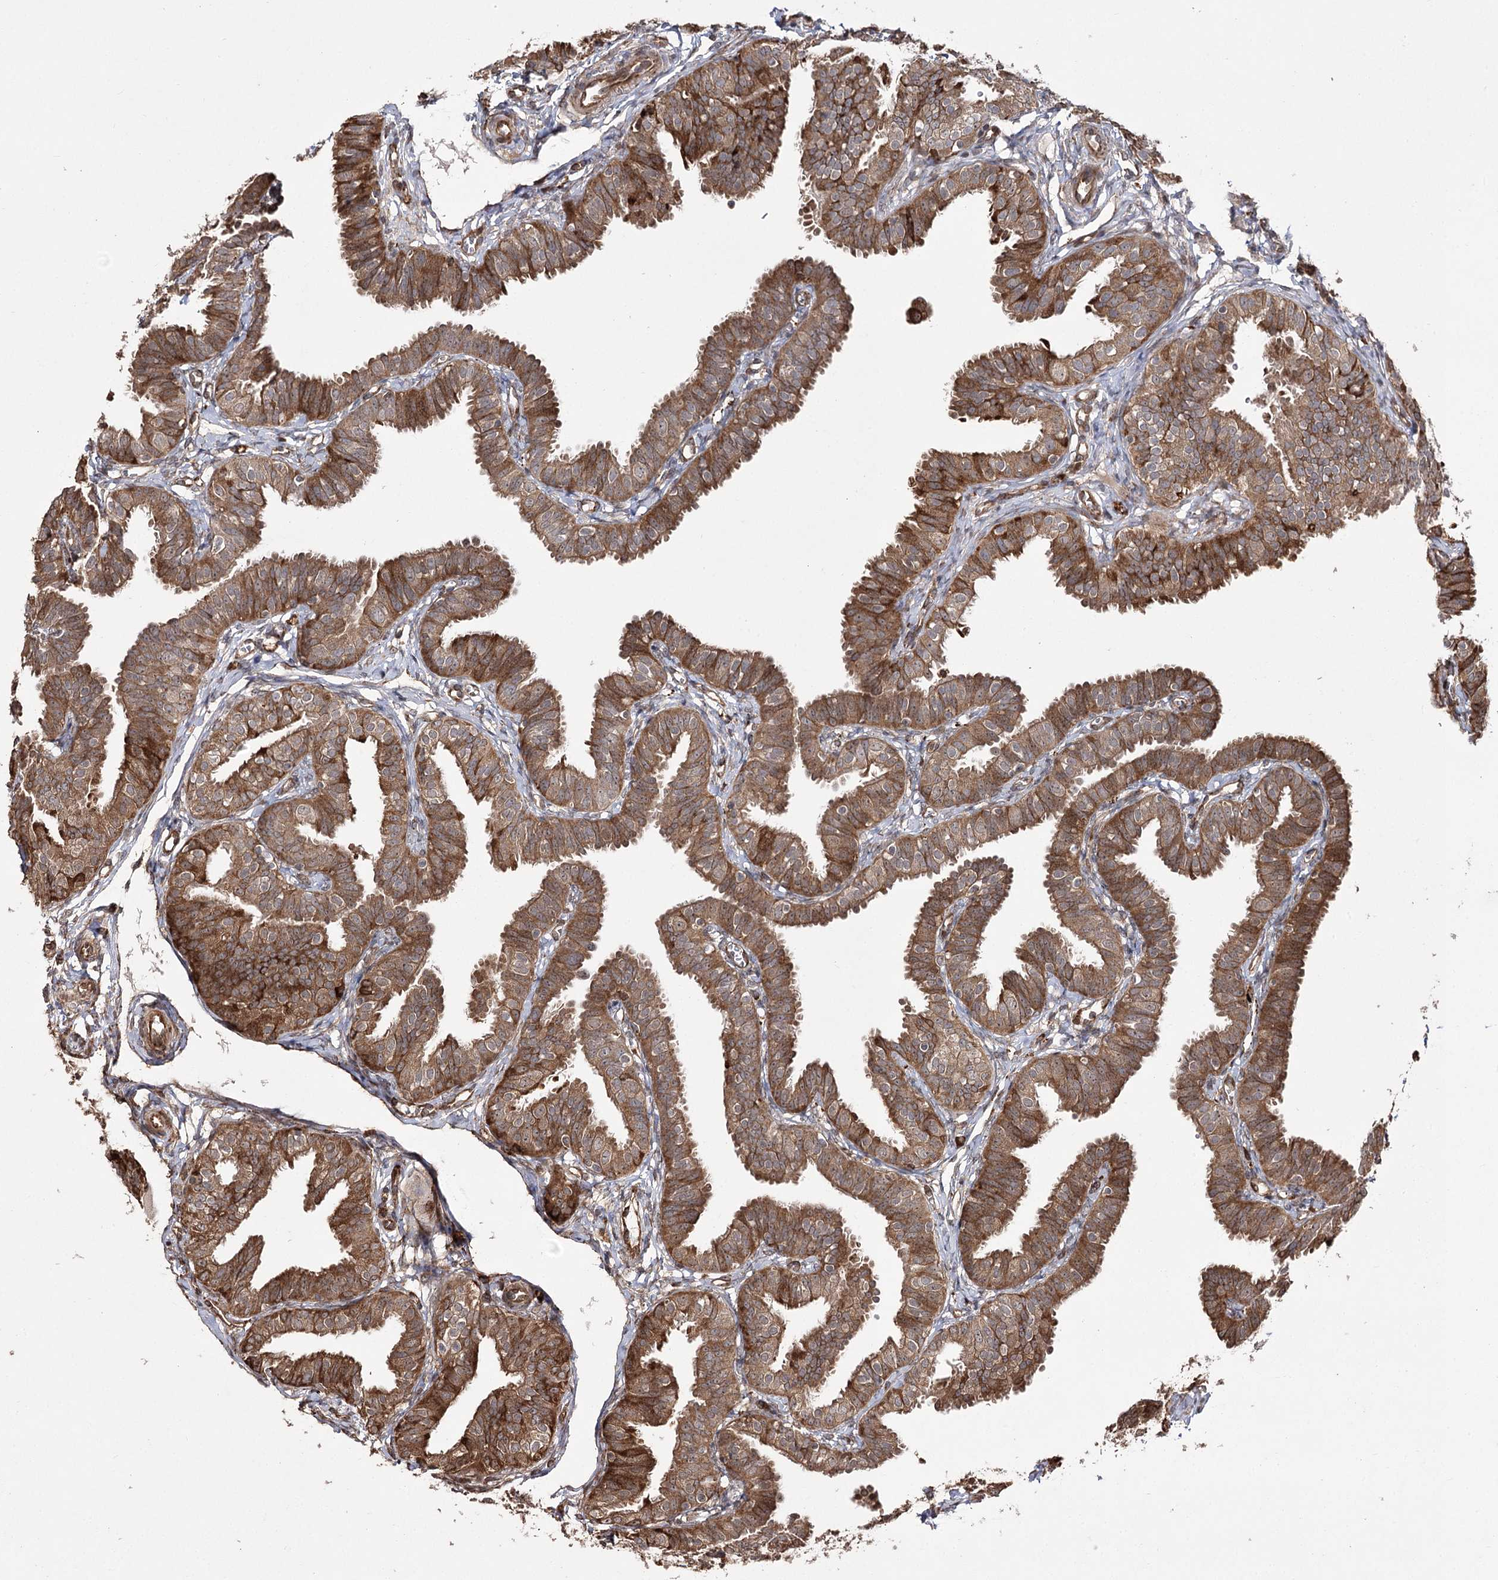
{"staining": {"intensity": "moderate", "quantity": ">75%", "location": "cytoplasmic/membranous"}, "tissue": "fallopian tube", "cell_type": "Glandular cells", "image_type": "normal", "snomed": [{"axis": "morphology", "description": "Normal tissue, NOS"}, {"axis": "topography", "description": "Fallopian tube"}], "caption": "This micrograph displays immunohistochemistry (IHC) staining of normal human fallopian tube, with medium moderate cytoplasmic/membranous positivity in approximately >75% of glandular cells.", "gene": "FANCL", "patient": {"sex": "female", "age": 35}}